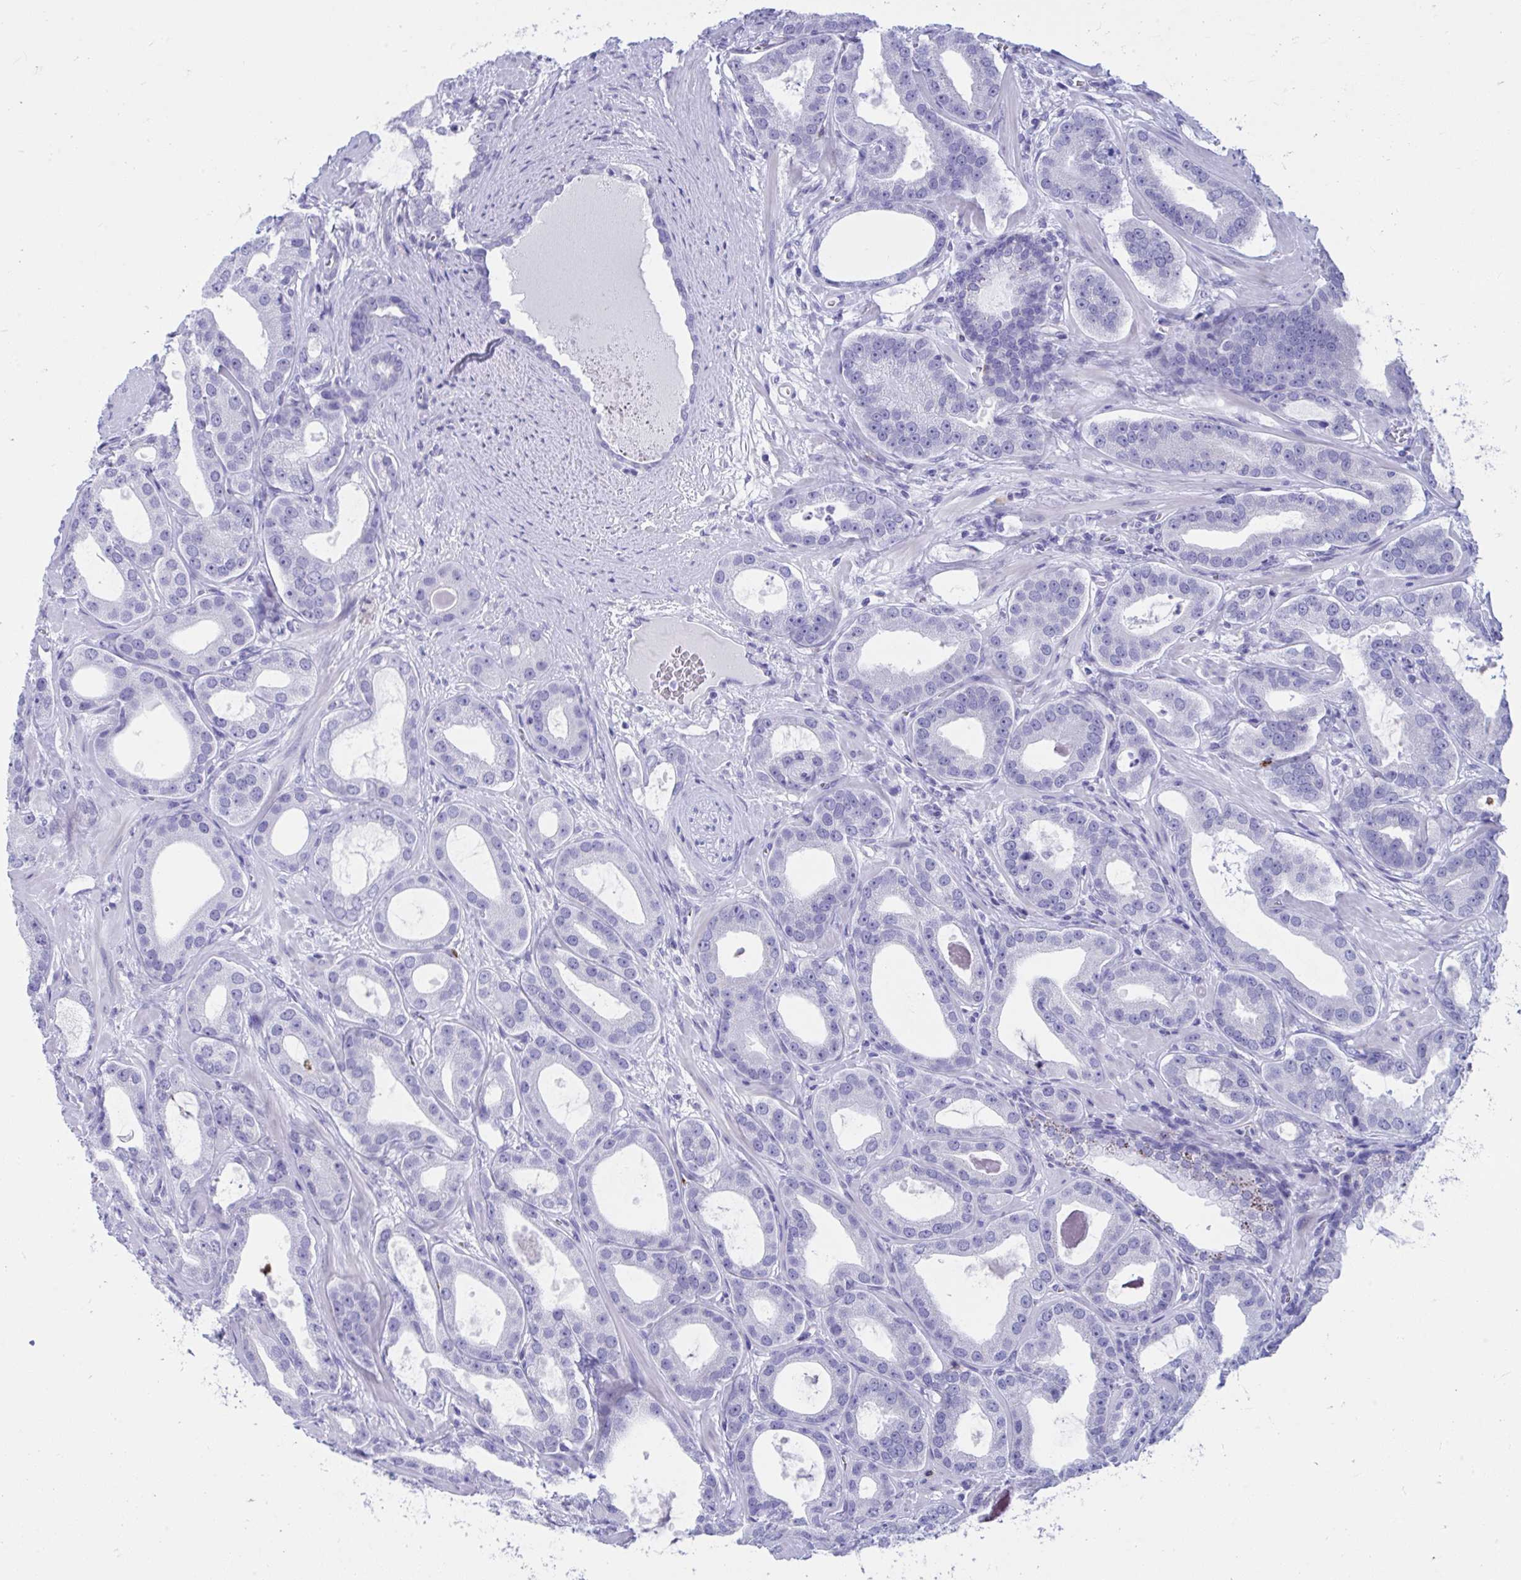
{"staining": {"intensity": "negative", "quantity": "none", "location": "none"}, "tissue": "prostate cancer", "cell_type": "Tumor cells", "image_type": "cancer", "snomed": [{"axis": "morphology", "description": "Adenocarcinoma, High grade"}, {"axis": "topography", "description": "Prostate"}], "caption": "Prostate cancer (high-grade adenocarcinoma) was stained to show a protein in brown. There is no significant expression in tumor cells. (IHC, brightfield microscopy, high magnification).", "gene": "SHISA8", "patient": {"sex": "male", "age": 65}}